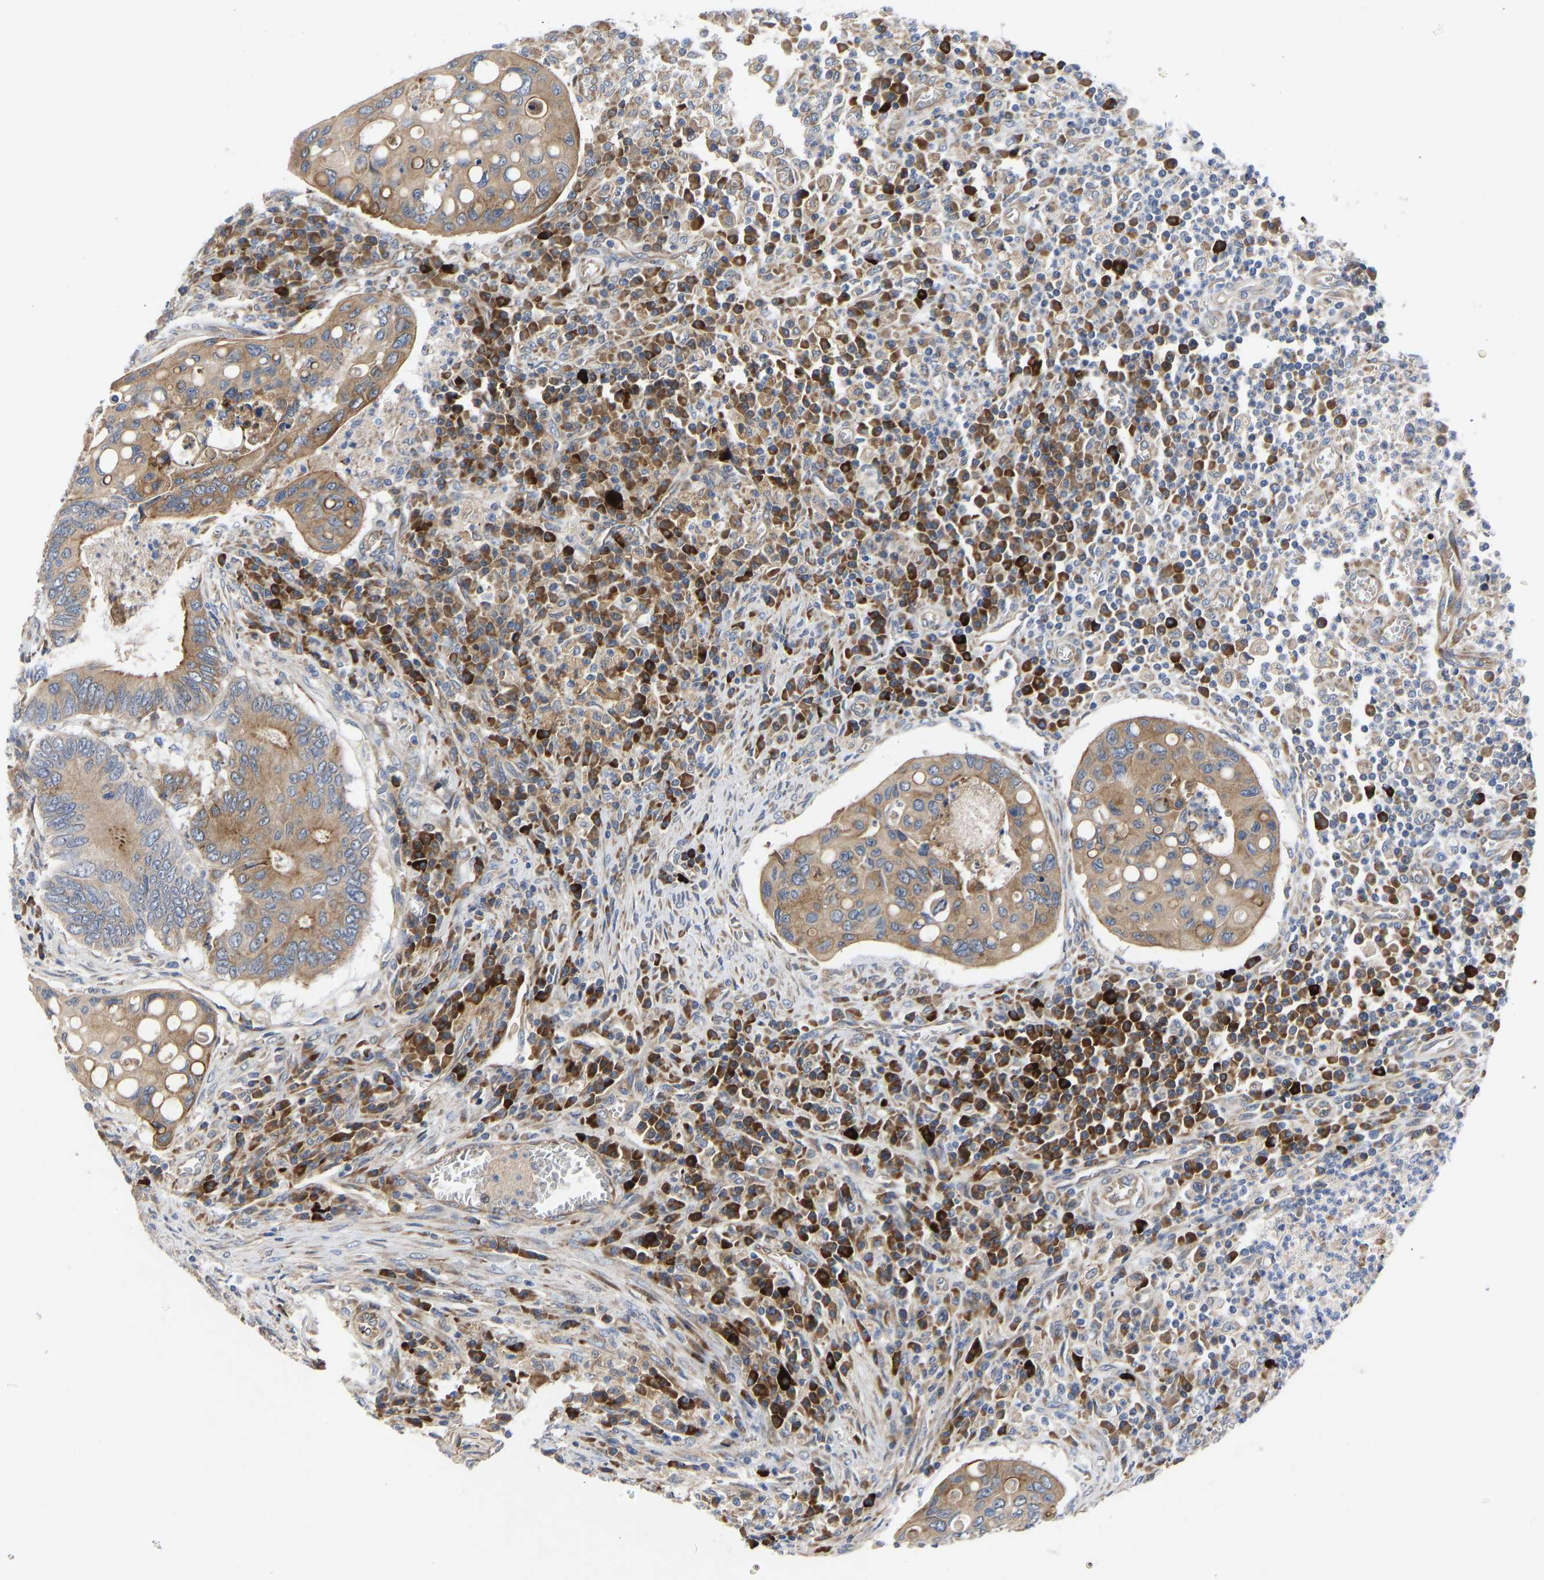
{"staining": {"intensity": "moderate", "quantity": ">75%", "location": "cytoplasmic/membranous"}, "tissue": "colorectal cancer", "cell_type": "Tumor cells", "image_type": "cancer", "snomed": [{"axis": "morphology", "description": "Inflammation, NOS"}, {"axis": "morphology", "description": "Adenocarcinoma, NOS"}, {"axis": "topography", "description": "Colon"}], "caption": "A high-resolution micrograph shows immunohistochemistry staining of adenocarcinoma (colorectal), which reveals moderate cytoplasmic/membranous positivity in about >75% of tumor cells.", "gene": "TMEM38B", "patient": {"sex": "male", "age": 72}}